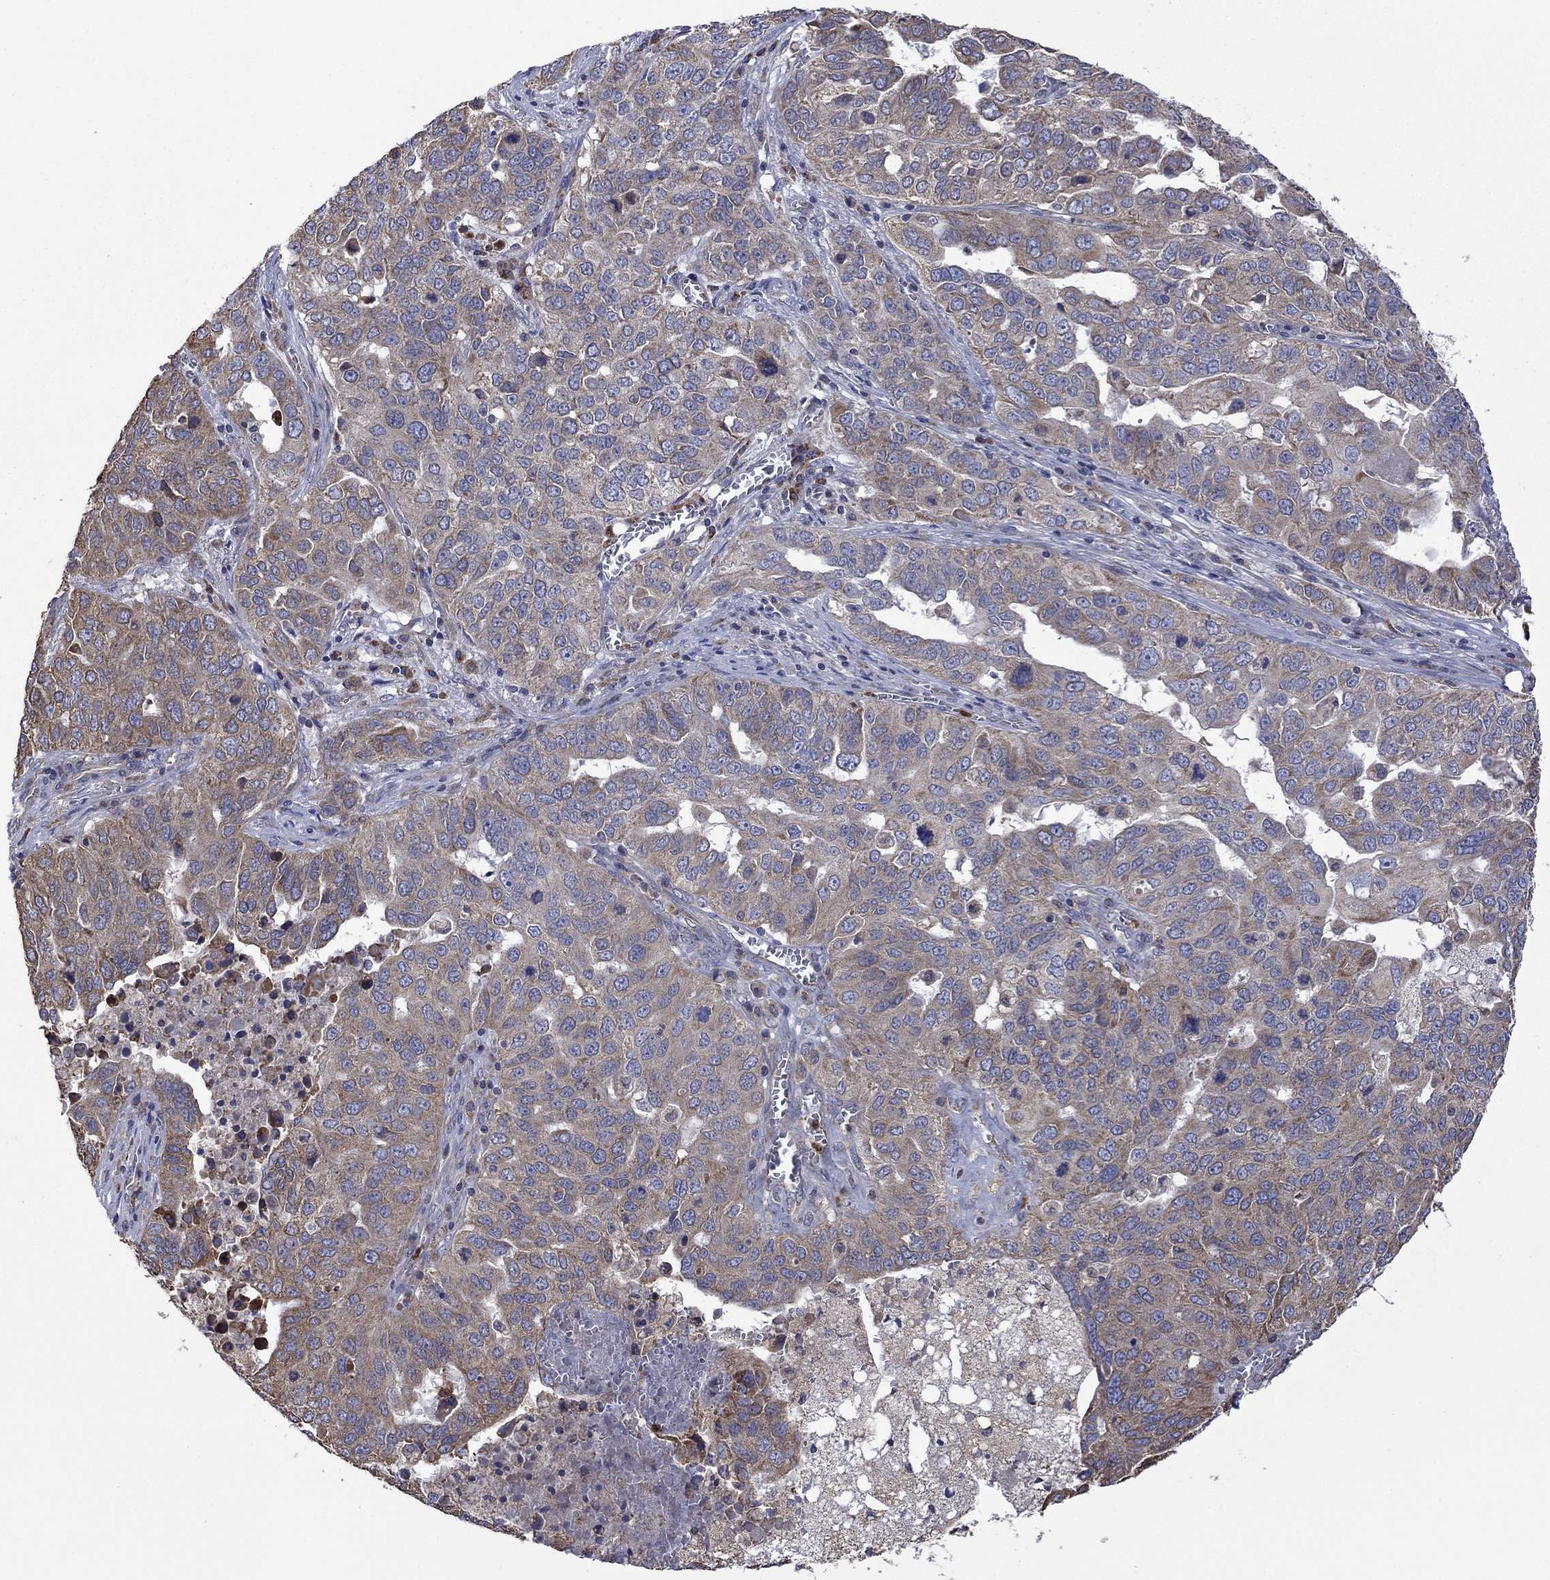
{"staining": {"intensity": "moderate", "quantity": "25%-75%", "location": "cytoplasmic/membranous"}, "tissue": "ovarian cancer", "cell_type": "Tumor cells", "image_type": "cancer", "snomed": [{"axis": "morphology", "description": "Carcinoma, endometroid"}, {"axis": "topography", "description": "Soft tissue"}, {"axis": "topography", "description": "Ovary"}], "caption": "Ovarian cancer (endometroid carcinoma) stained for a protein exhibits moderate cytoplasmic/membranous positivity in tumor cells.", "gene": "FURIN", "patient": {"sex": "female", "age": 52}}